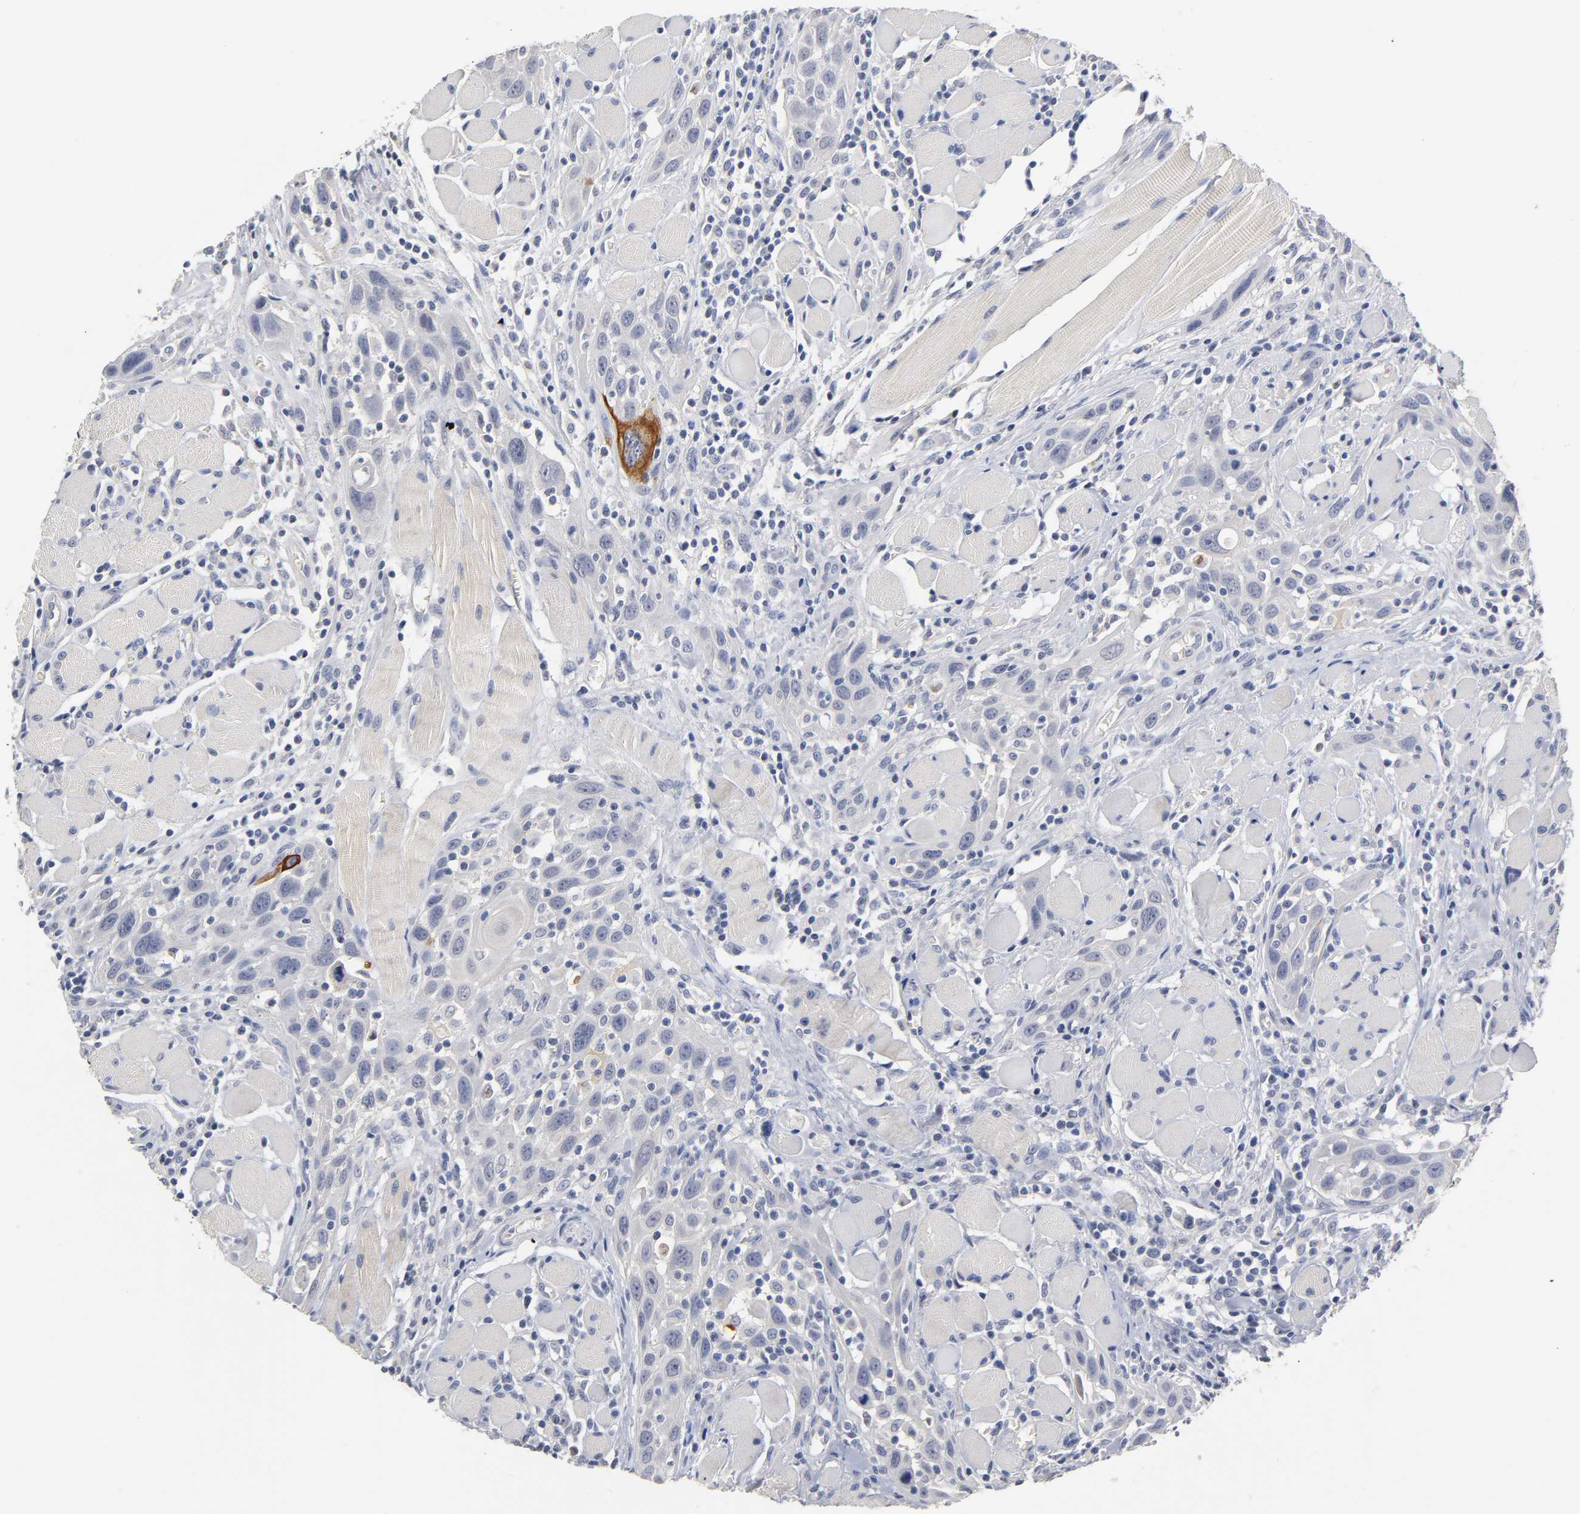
{"staining": {"intensity": "strong", "quantity": "<25%", "location": "cytoplasmic/membranous"}, "tissue": "head and neck cancer", "cell_type": "Tumor cells", "image_type": "cancer", "snomed": [{"axis": "morphology", "description": "Squamous cell carcinoma, NOS"}, {"axis": "topography", "description": "Oral tissue"}, {"axis": "topography", "description": "Head-Neck"}], "caption": "Squamous cell carcinoma (head and neck) stained with a protein marker reveals strong staining in tumor cells.", "gene": "OVOL1", "patient": {"sex": "female", "age": 50}}